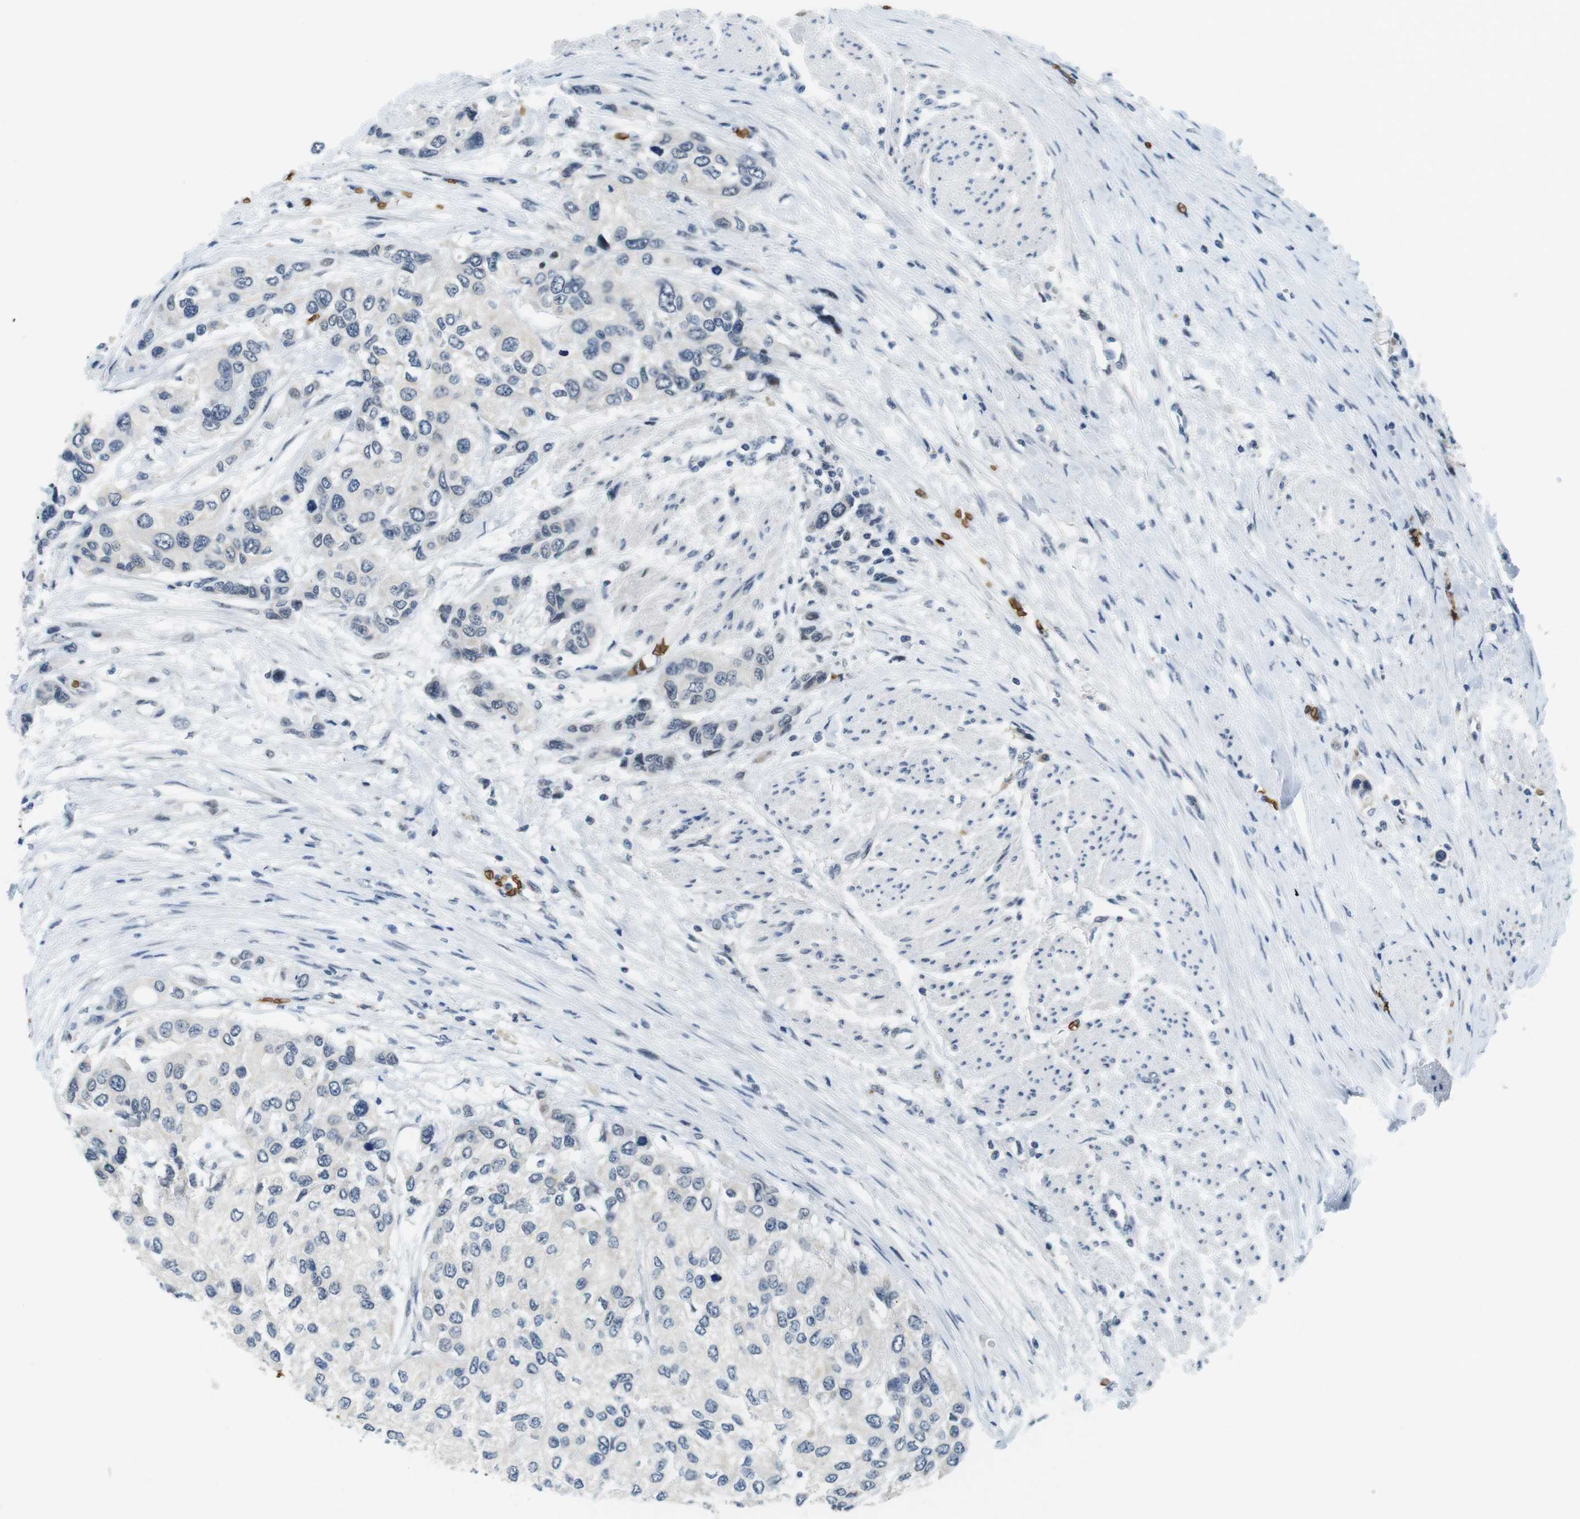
{"staining": {"intensity": "negative", "quantity": "none", "location": "none"}, "tissue": "urothelial cancer", "cell_type": "Tumor cells", "image_type": "cancer", "snomed": [{"axis": "morphology", "description": "Urothelial carcinoma, High grade"}, {"axis": "topography", "description": "Urinary bladder"}], "caption": "DAB (3,3'-diaminobenzidine) immunohistochemical staining of human urothelial carcinoma (high-grade) exhibits no significant staining in tumor cells.", "gene": "SLC4A1", "patient": {"sex": "female", "age": 56}}